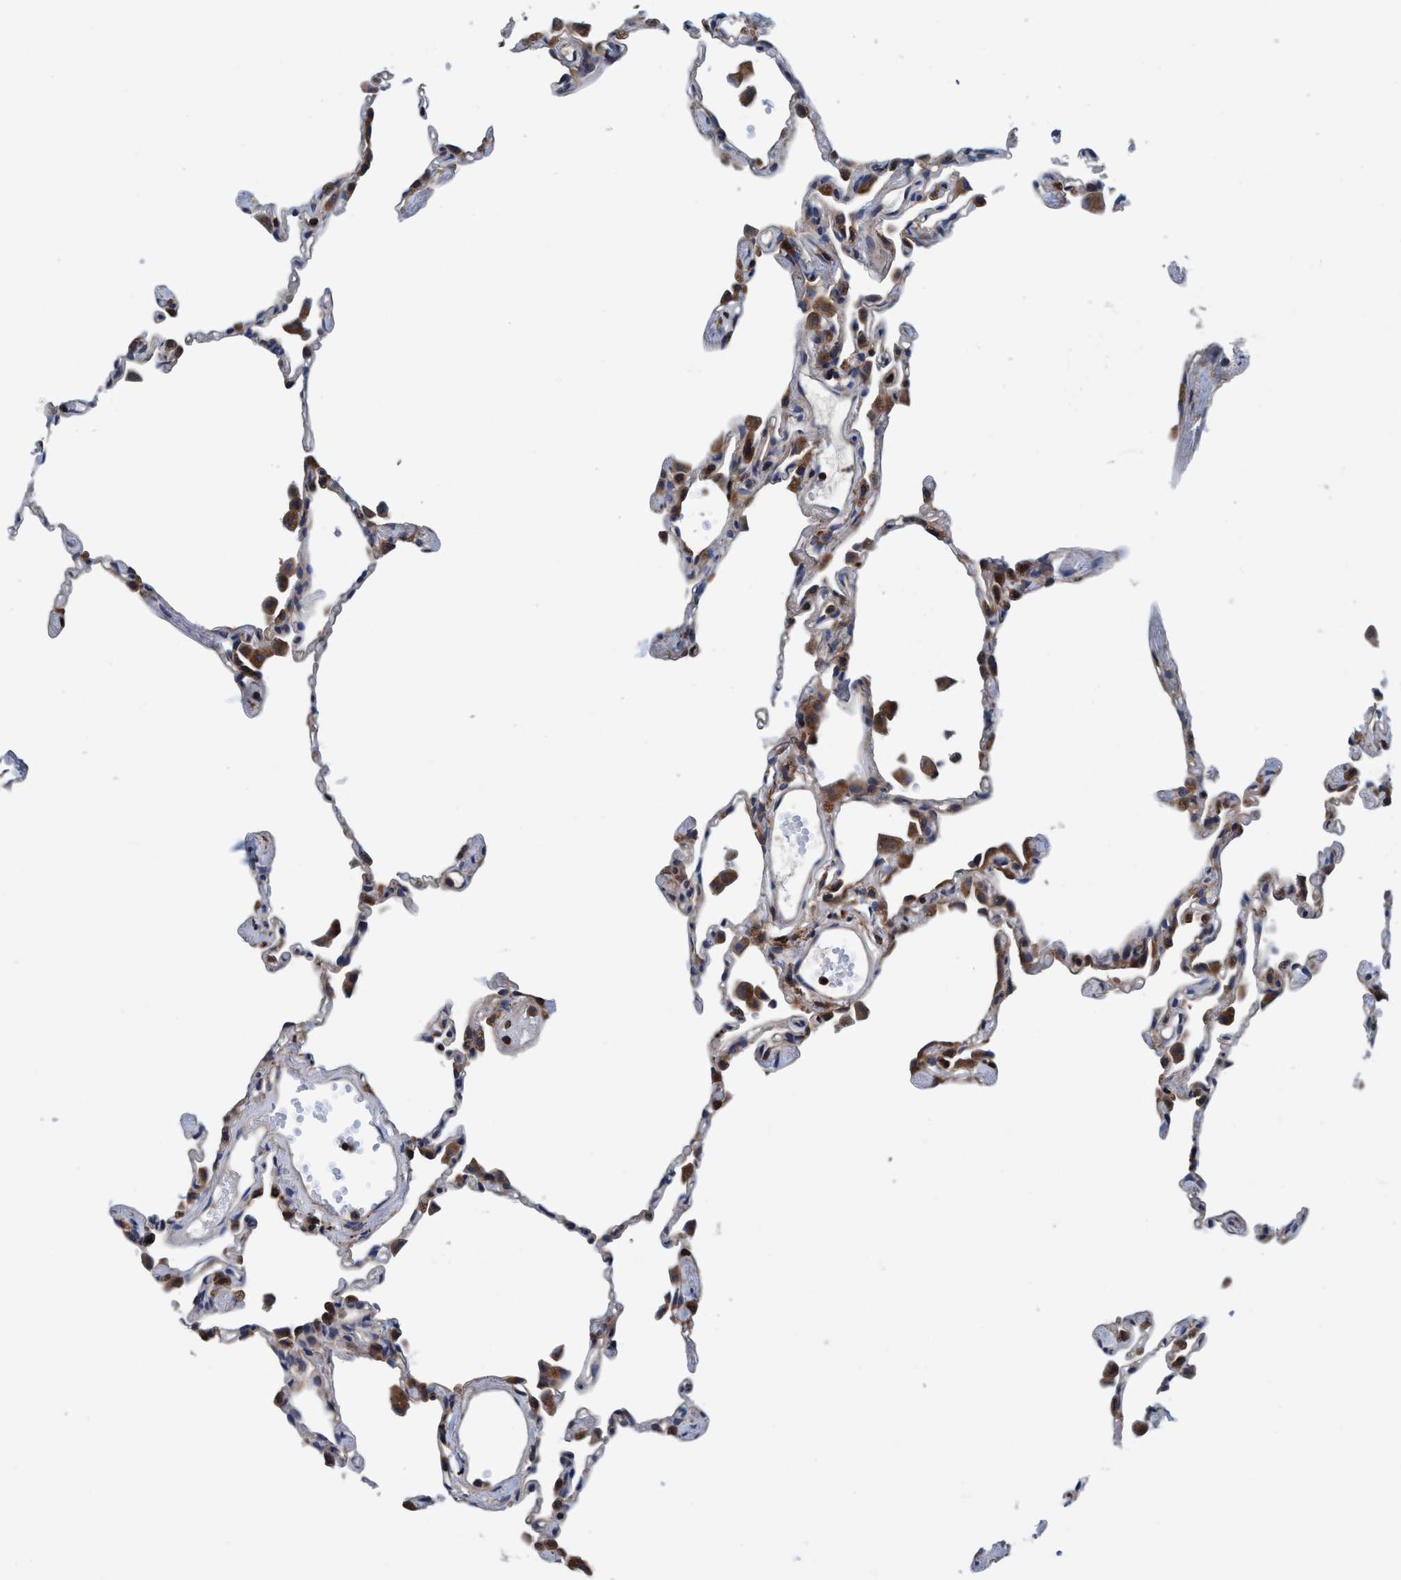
{"staining": {"intensity": "negative", "quantity": "none", "location": "none"}, "tissue": "lung", "cell_type": "Alveolar cells", "image_type": "normal", "snomed": [{"axis": "morphology", "description": "Normal tissue, NOS"}, {"axis": "topography", "description": "Lung"}], "caption": "The immunohistochemistry photomicrograph has no significant expression in alveolar cells of lung.", "gene": "ENDOG", "patient": {"sex": "female", "age": 49}}